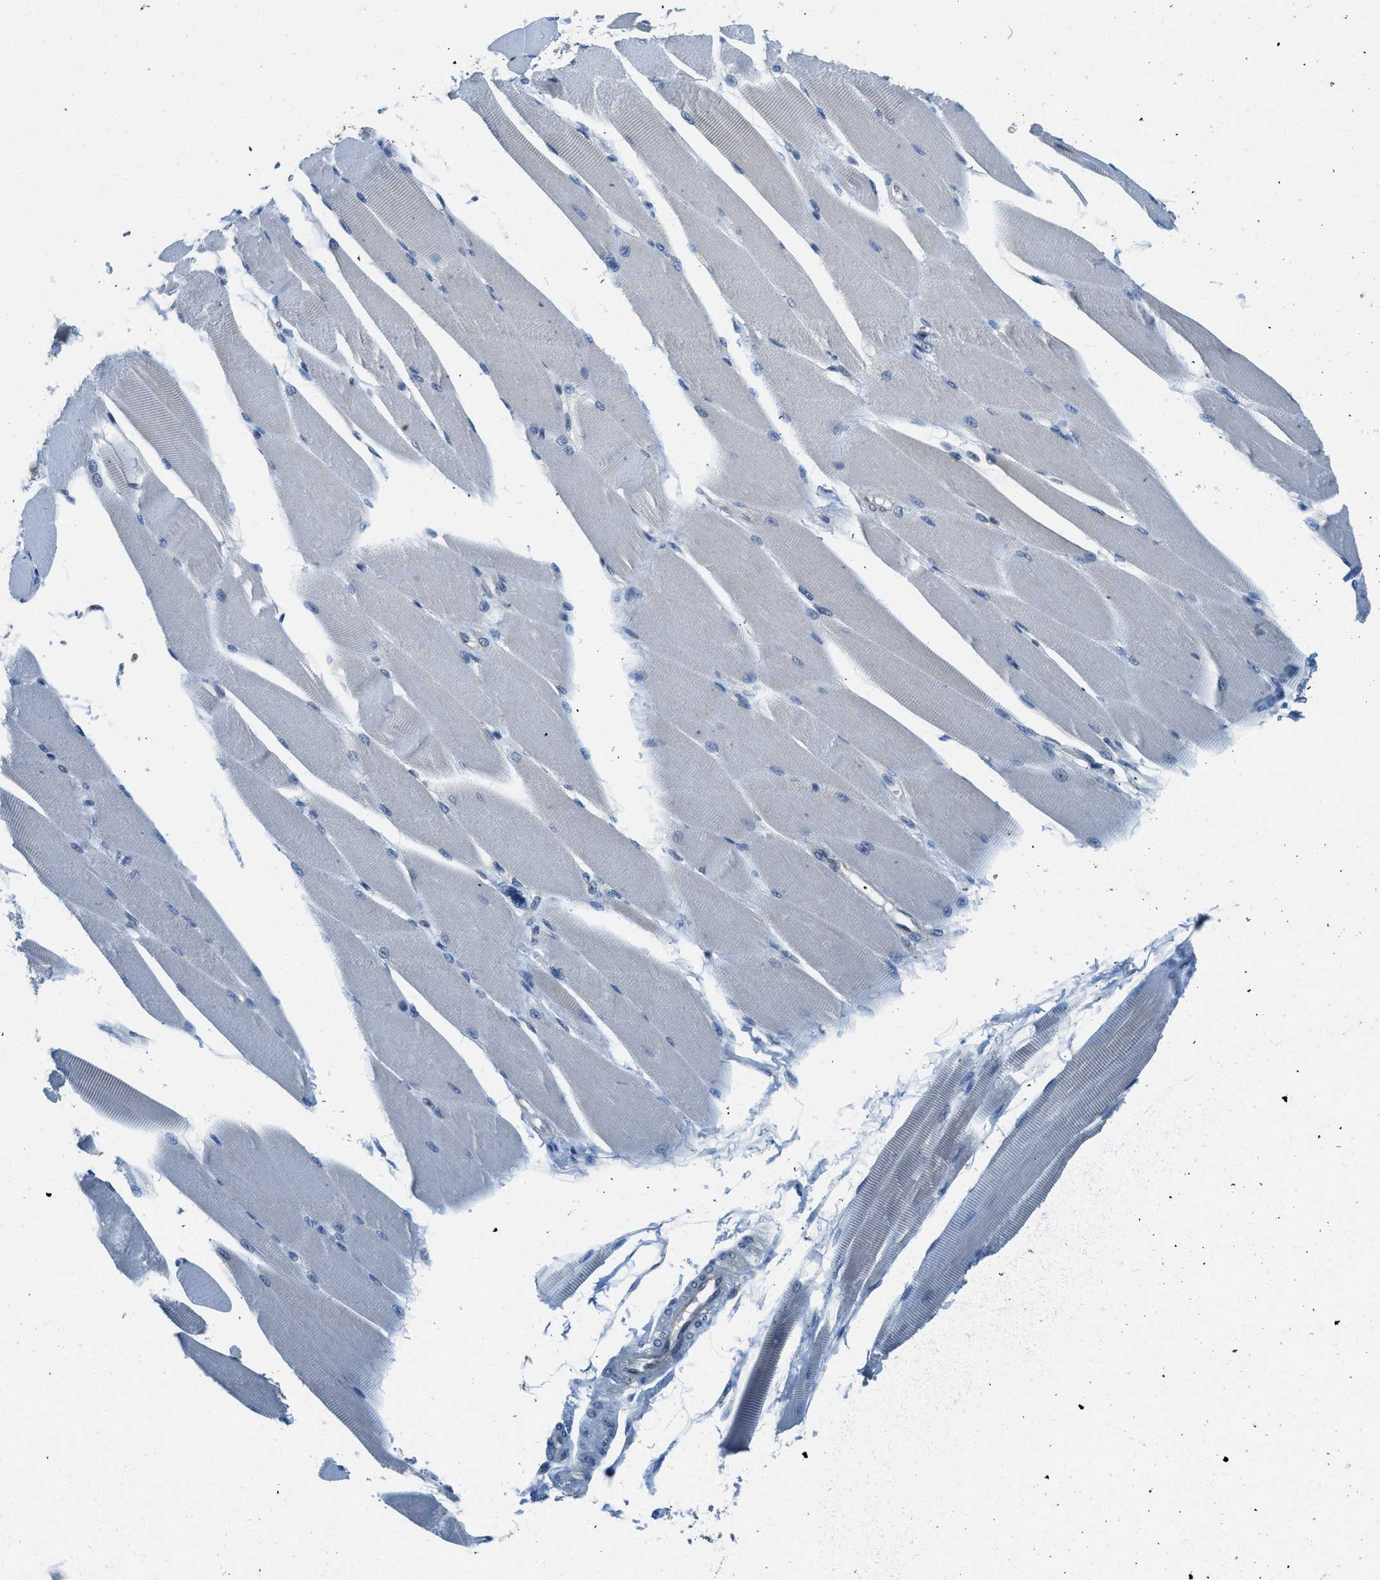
{"staining": {"intensity": "negative", "quantity": "none", "location": "none"}, "tissue": "skeletal muscle", "cell_type": "Myocytes", "image_type": "normal", "snomed": [{"axis": "morphology", "description": "Normal tissue, NOS"}, {"axis": "topography", "description": "Skeletal muscle"}, {"axis": "topography", "description": "Peripheral nerve tissue"}], "caption": "Myocytes show no significant staining in normal skeletal muscle.", "gene": "BCAP31", "patient": {"sex": "female", "age": 84}}